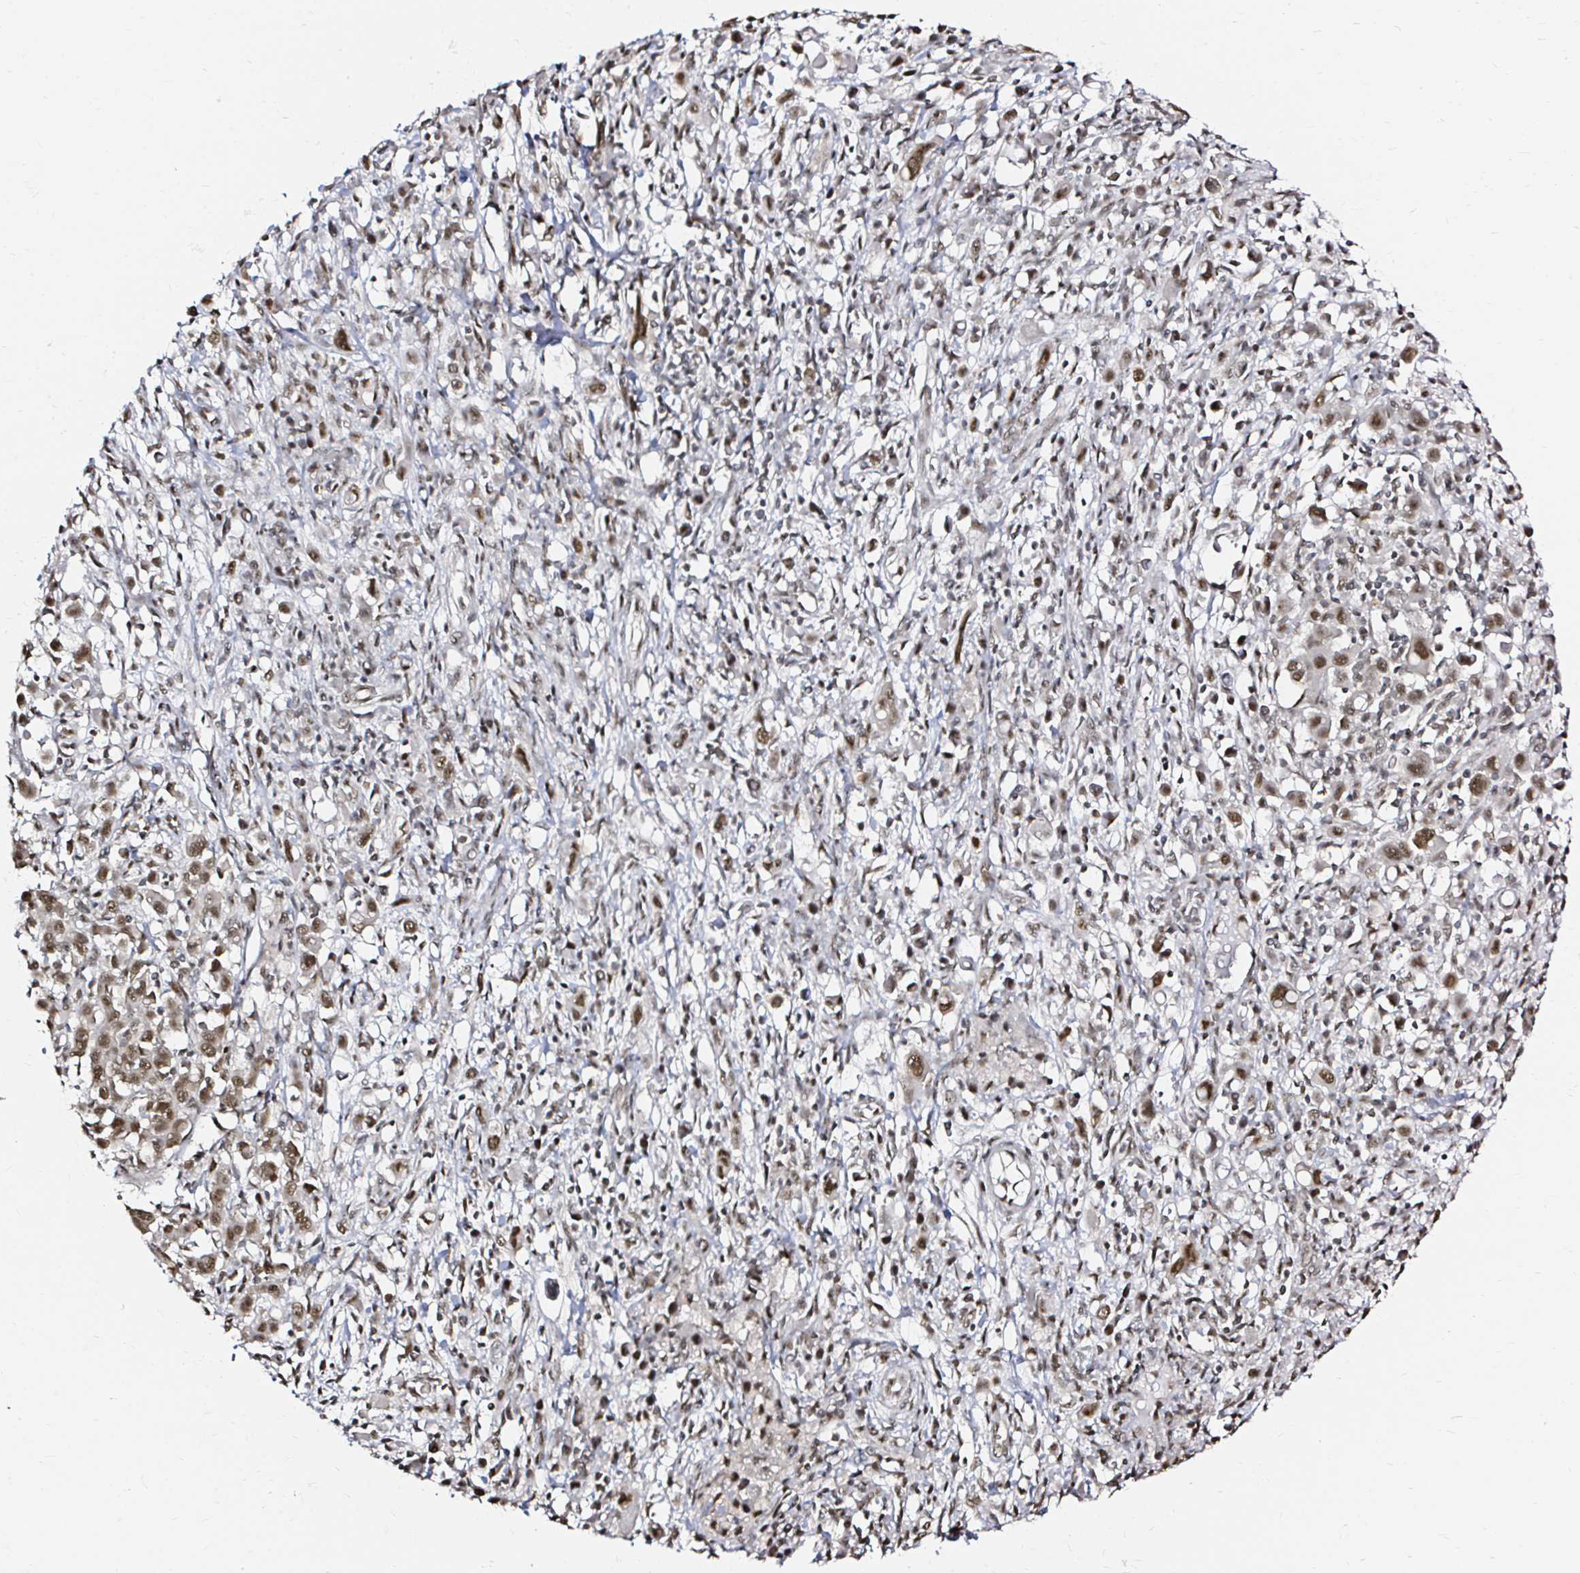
{"staining": {"intensity": "moderate", "quantity": ">75%", "location": "nuclear"}, "tissue": "stomach cancer", "cell_type": "Tumor cells", "image_type": "cancer", "snomed": [{"axis": "morphology", "description": "Adenocarcinoma, NOS"}, {"axis": "topography", "description": "Stomach, upper"}], "caption": "Immunohistochemical staining of human stomach adenocarcinoma displays medium levels of moderate nuclear staining in about >75% of tumor cells.", "gene": "SNRPC", "patient": {"sex": "male", "age": 75}}